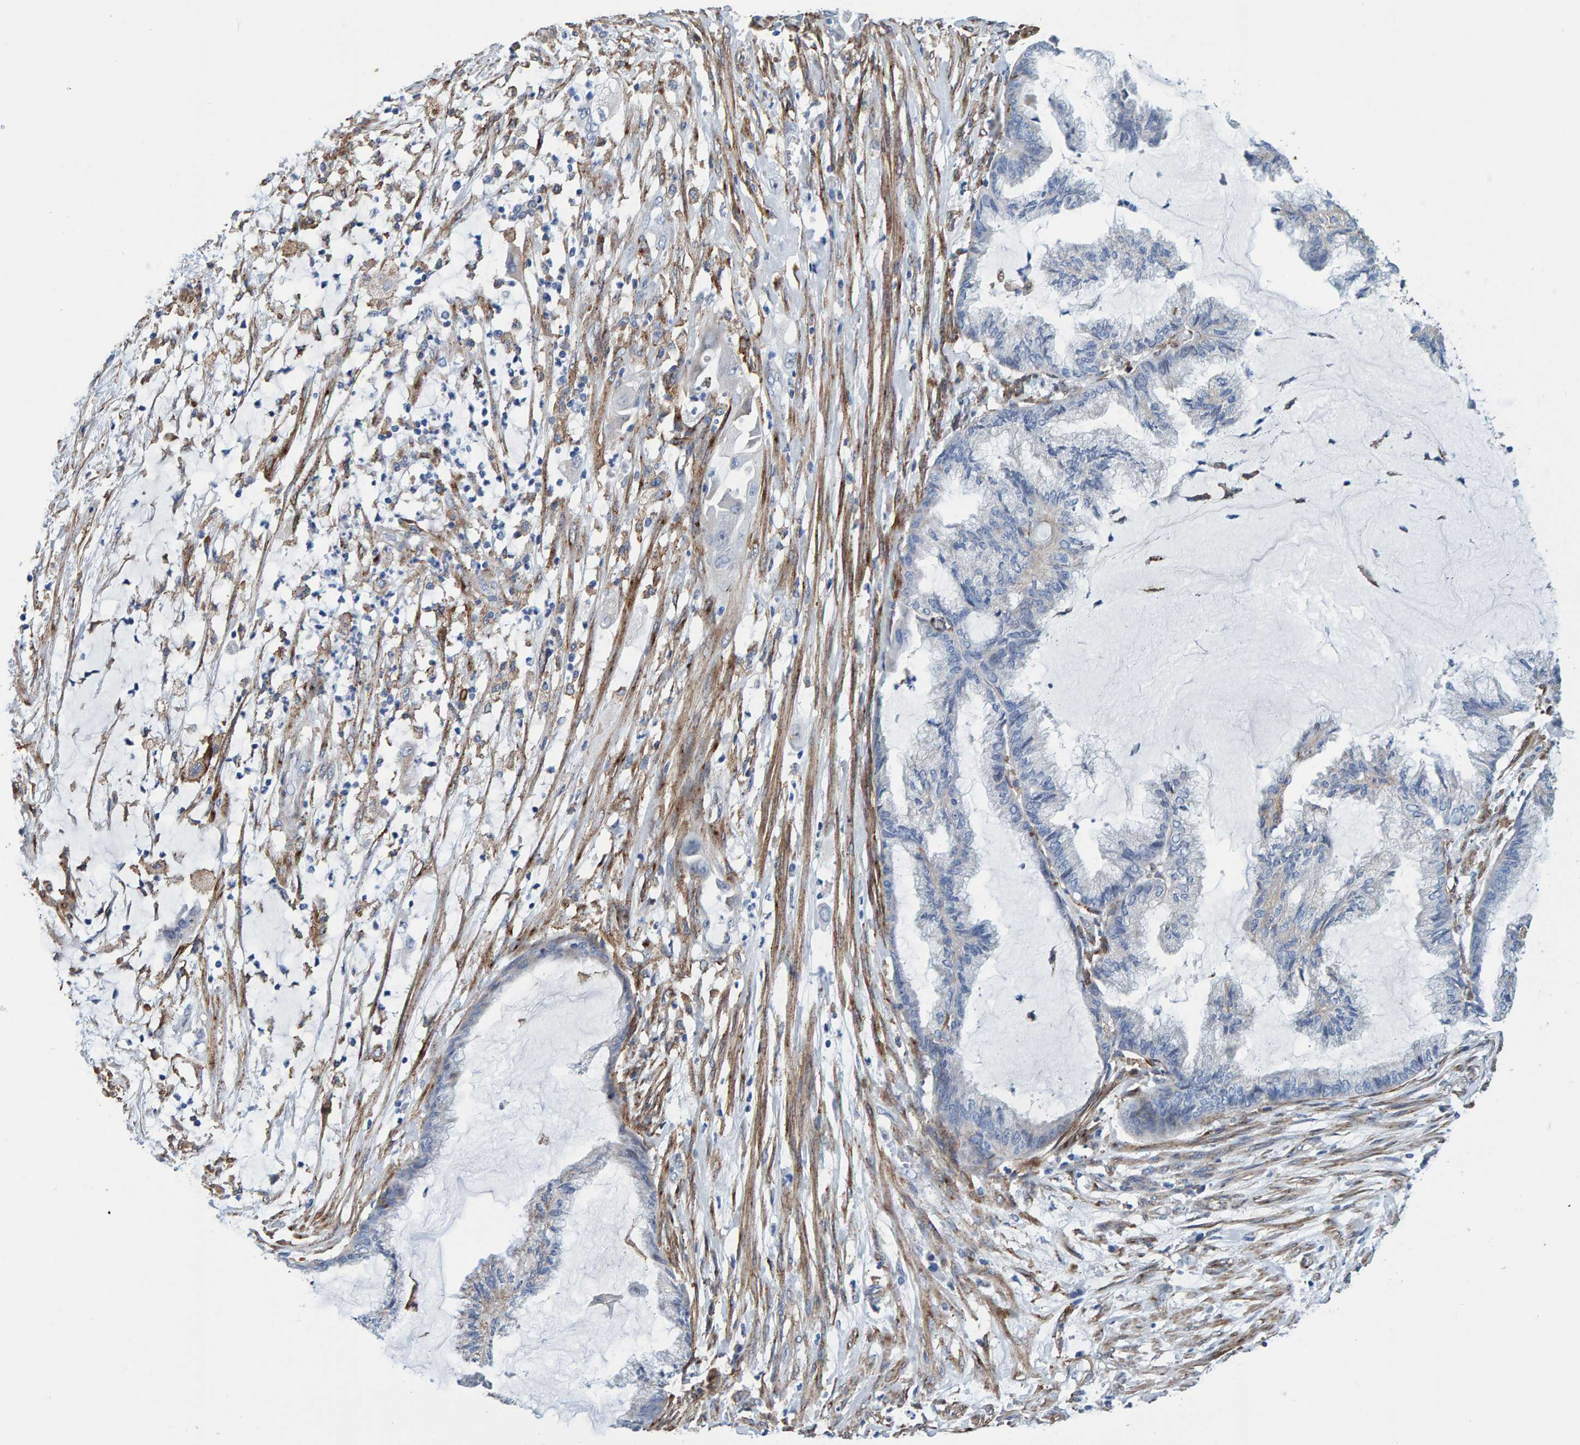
{"staining": {"intensity": "negative", "quantity": "none", "location": "none"}, "tissue": "endometrial cancer", "cell_type": "Tumor cells", "image_type": "cancer", "snomed": [{"axis": "morphology", "description": "Adenocarcinoma, NOS"}, {"axis": "topography", "description": "Endometrium"}], "caption": "This is an IHC histopathology image of human adenocarcinoma (endometrial). There is no staining in tumor cells.", "gene": "LRP1", "patient": {"sex": "female", "age": 86}}